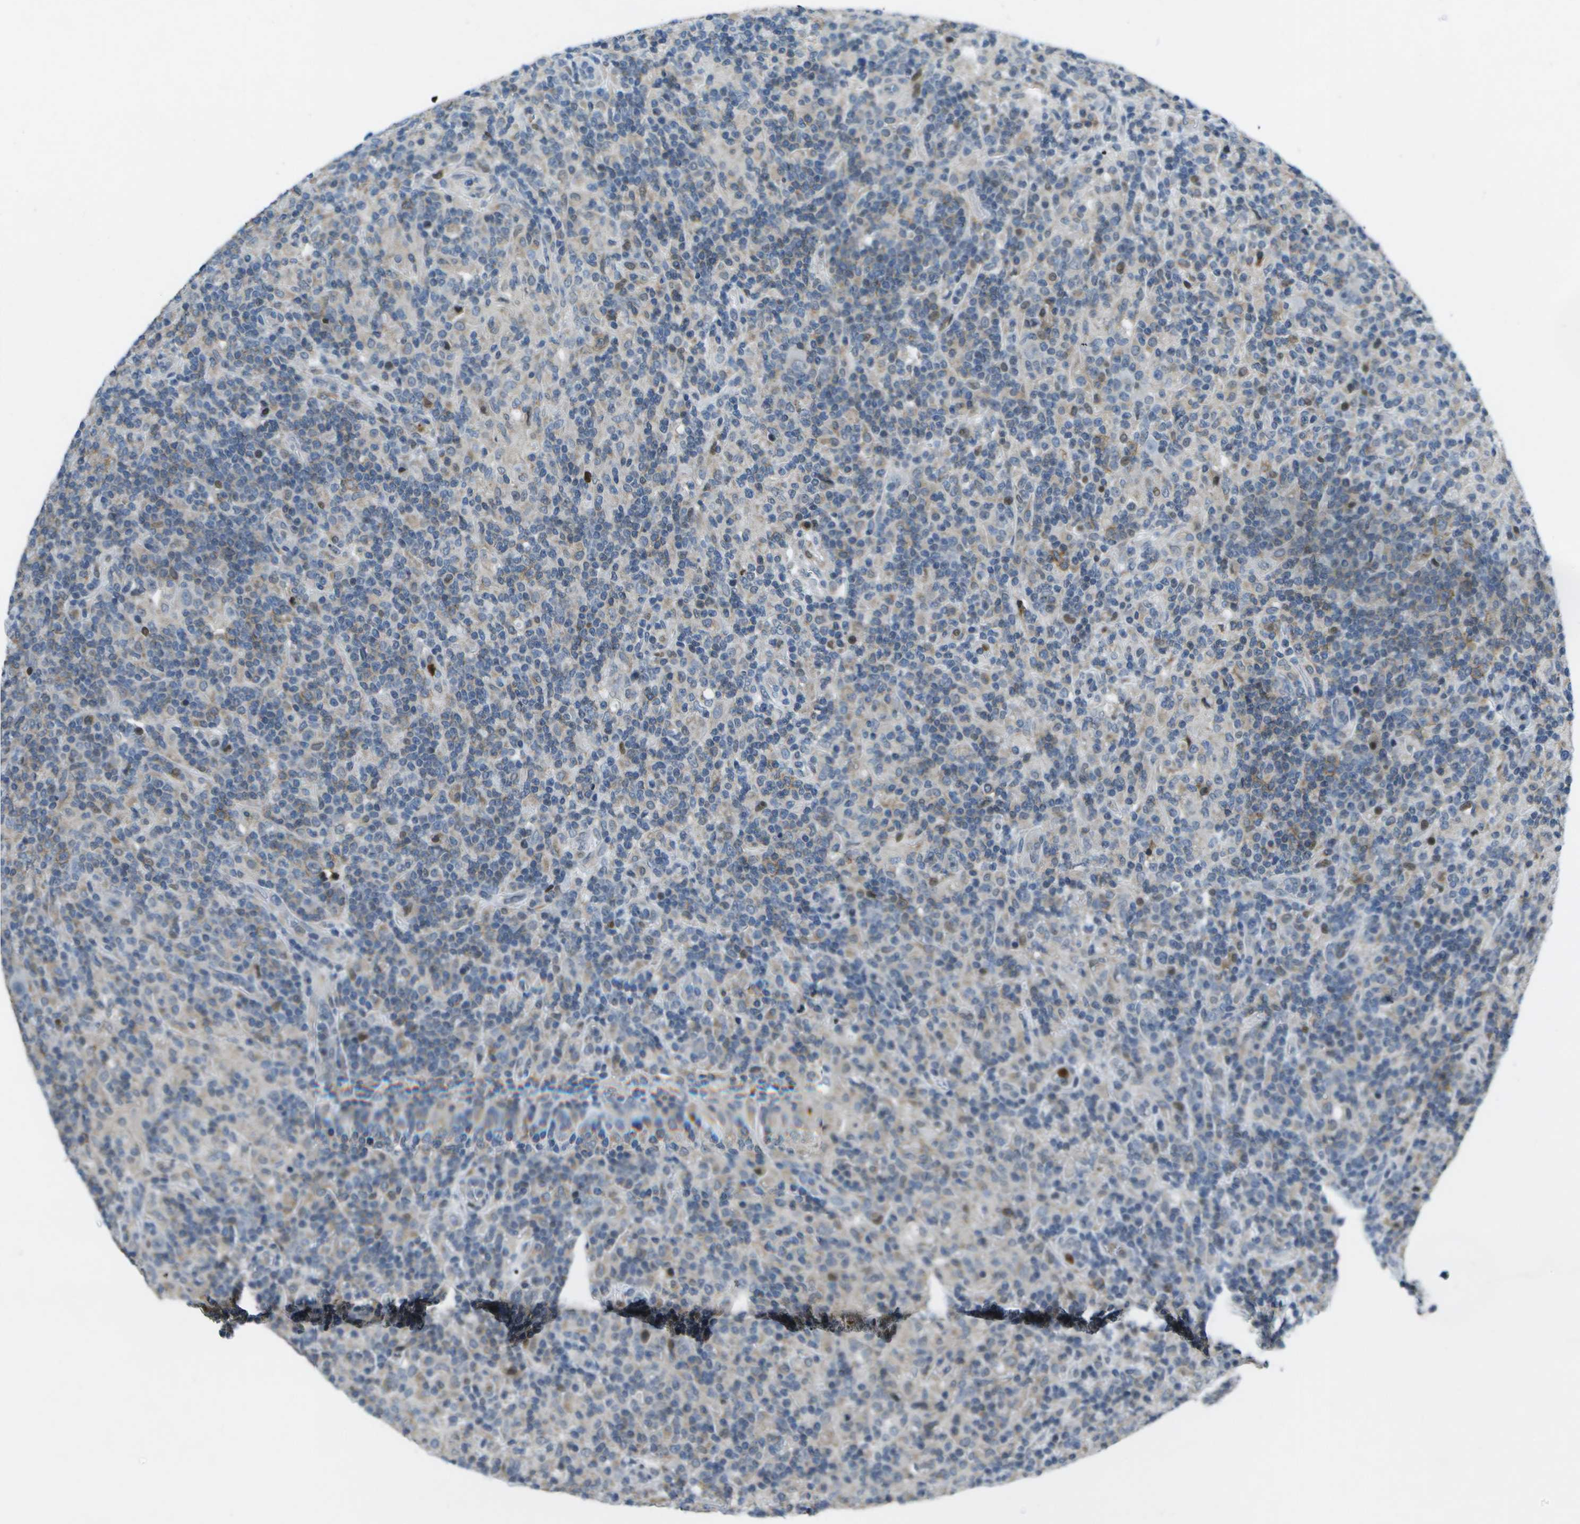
{"staining": {"intensity": "negative", "quantity": "none", "location": "none"}, "tissue": "lymphoma", "cell_type": "Tumor cells", "image_type": "cancer", "snomed": [{"axis": "morphology", "description": "Hodgkin's disease, NOS"}, {"axis": "topography", "description": "Lymph node"}], "caption": "This is an immunohistochemistry histopathology image of human Hodgkin's disease. There is no expression in tumor cells.", "gene": "GALNT15", "patient": {"sex": "male", "age": 70}}